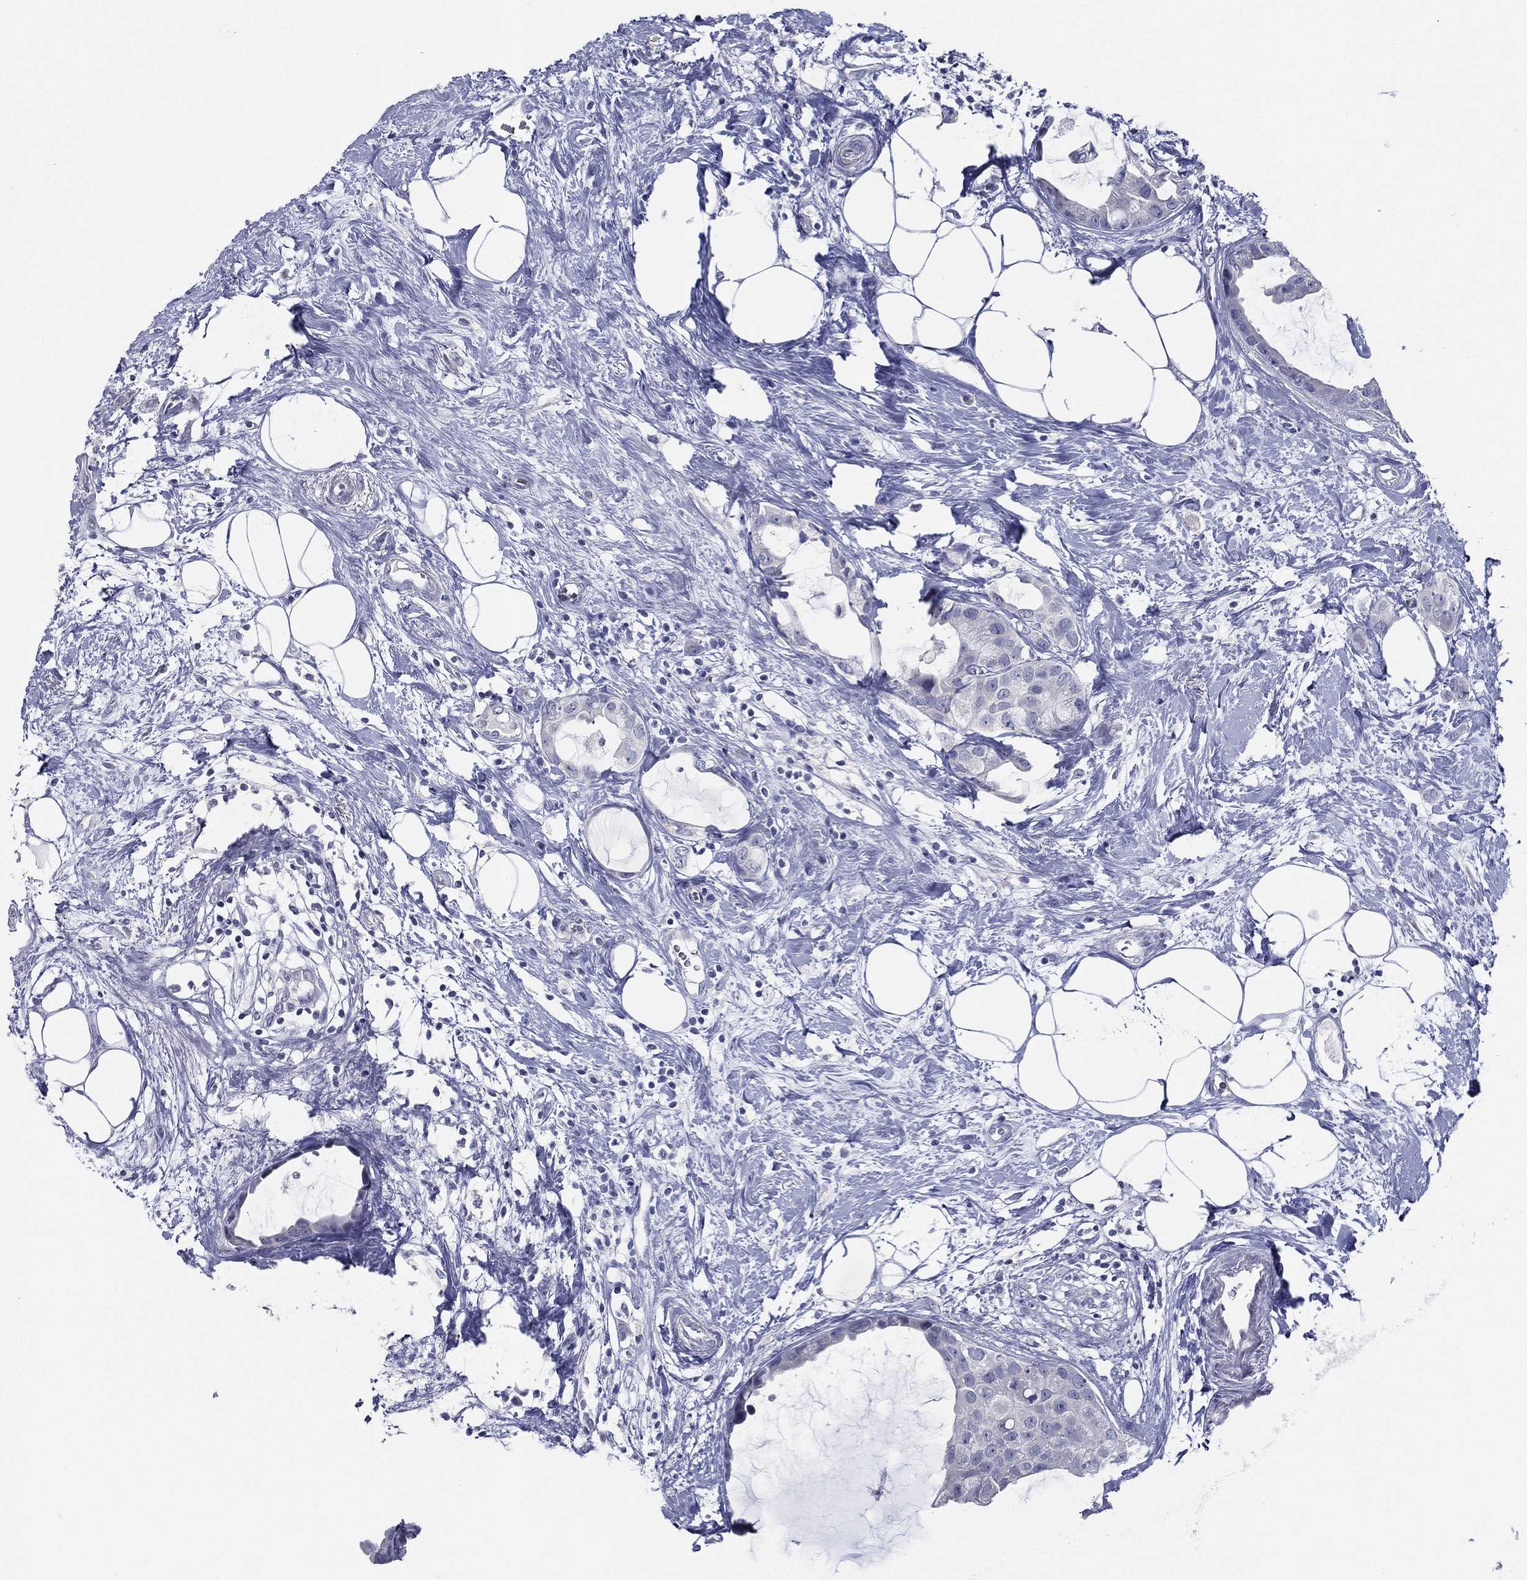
{"staining": {"intensity": "negative", "quantity": "none", "location": "none"}, "tissue": "breast cancer", "cell_type": "Tumor cells", "image_type": "cancer", "snomed": [{"axis": "morphology", "description": "Duct carcinoma"}, {"axis": "topography", "description": "Breast"}], "caption": "Tumor cells are negative for brown protein staining in breast cancer (invasive ductal carcinoma). Nuclei are stained in blue.", "gene": "SLC13A4", "patient": {"sex": "female", "age": 45}}